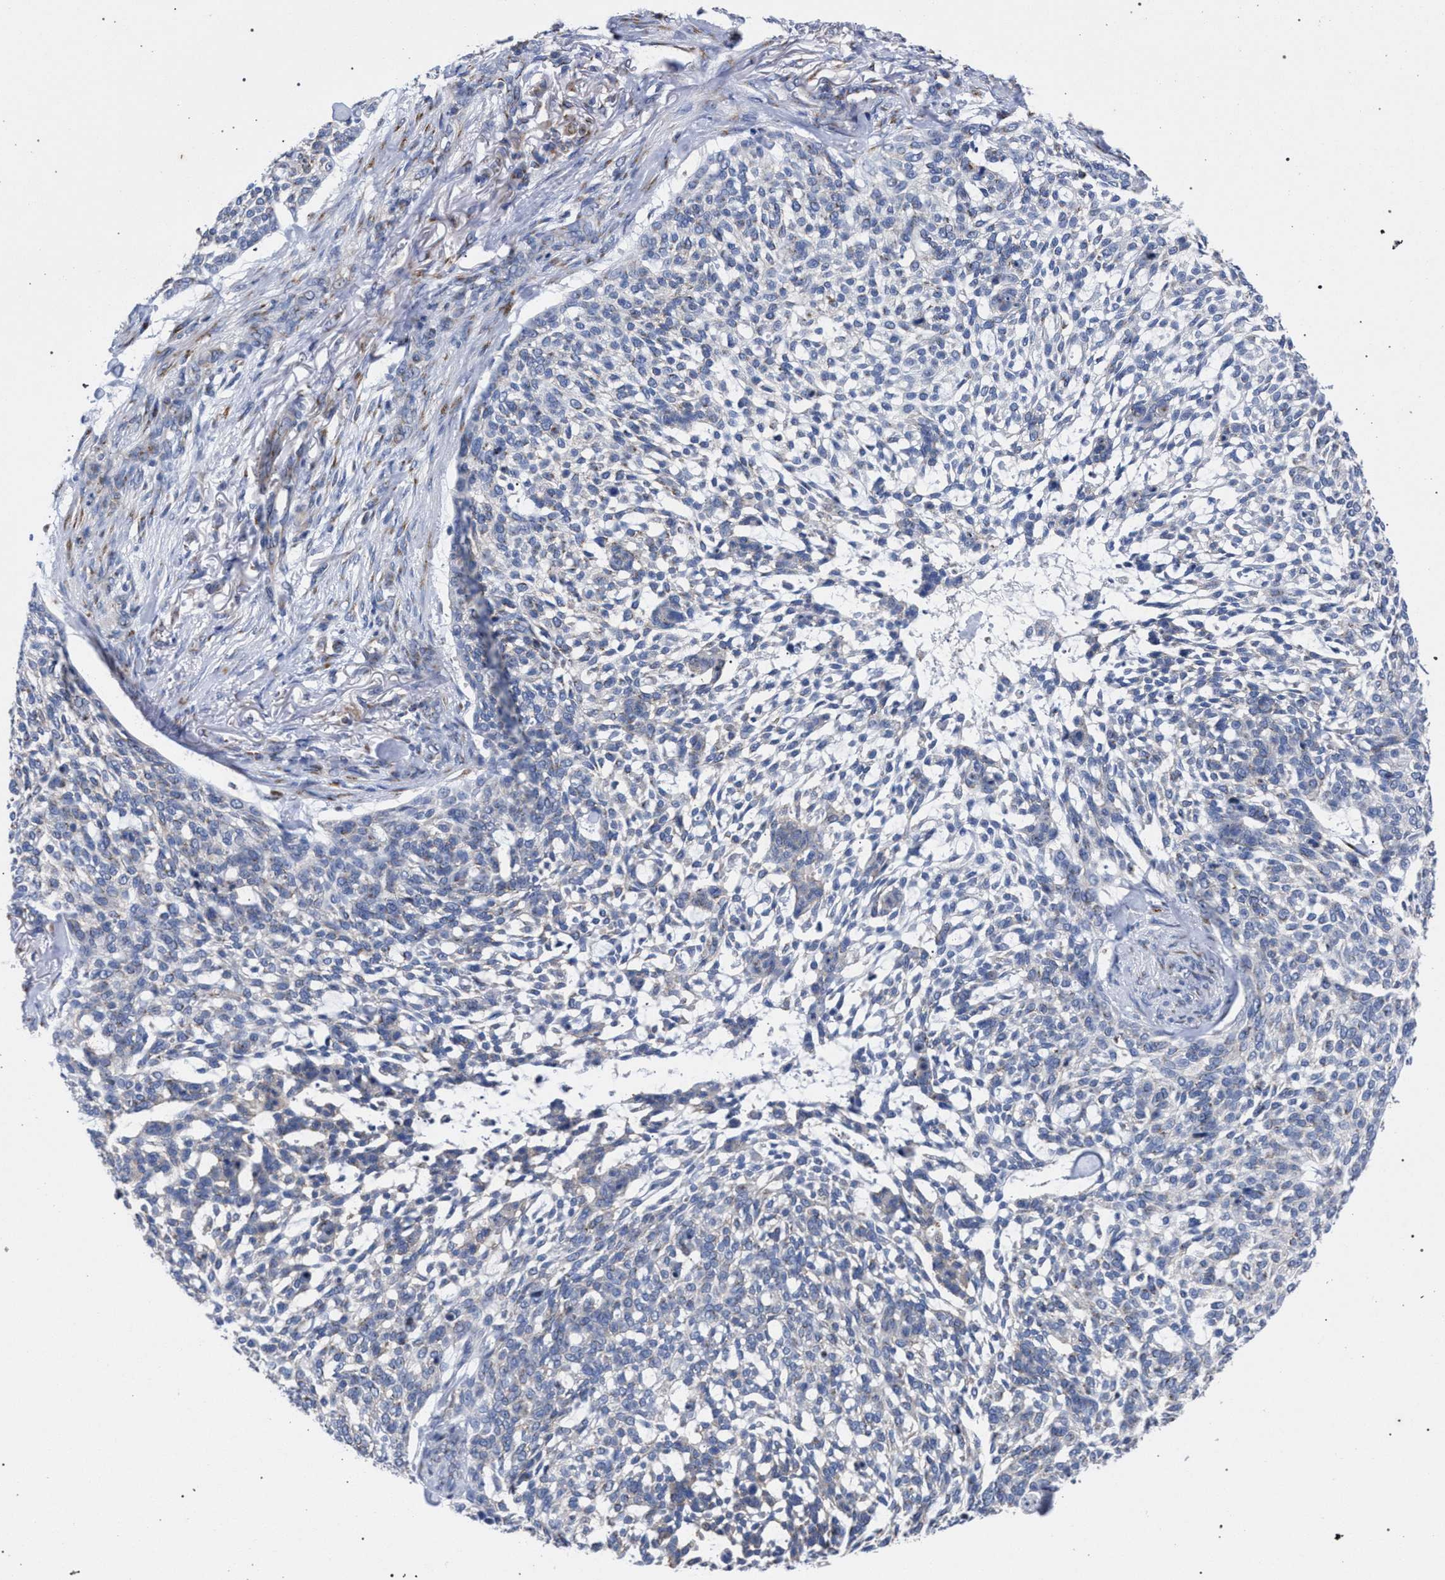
{"staining": {"intensity": "moderate", "quantity": "<25%", "location": "cytoplasmic/membranous"}, "tissue": "skin cancer", "cell_type": "Tumor cells", "image_type": "cancer", "snomed": [{"axis": "morphology", "description": "Basal cell carcinoma"}, {"axis": "topography", "description": "Skin"}], "caption": "Skin cancer stained with DAB immunohistochemistry (IHC) displays low levels of moderate cytoplasmic/membranous expression in about <25% of tumor cells. (DAB (3,3'-diaminobenzidine) IHC, brown staining for protein, blue staining for nuclei).", "gene": "GOLGA2", "patient": {"sex": "female", "age": 64}}